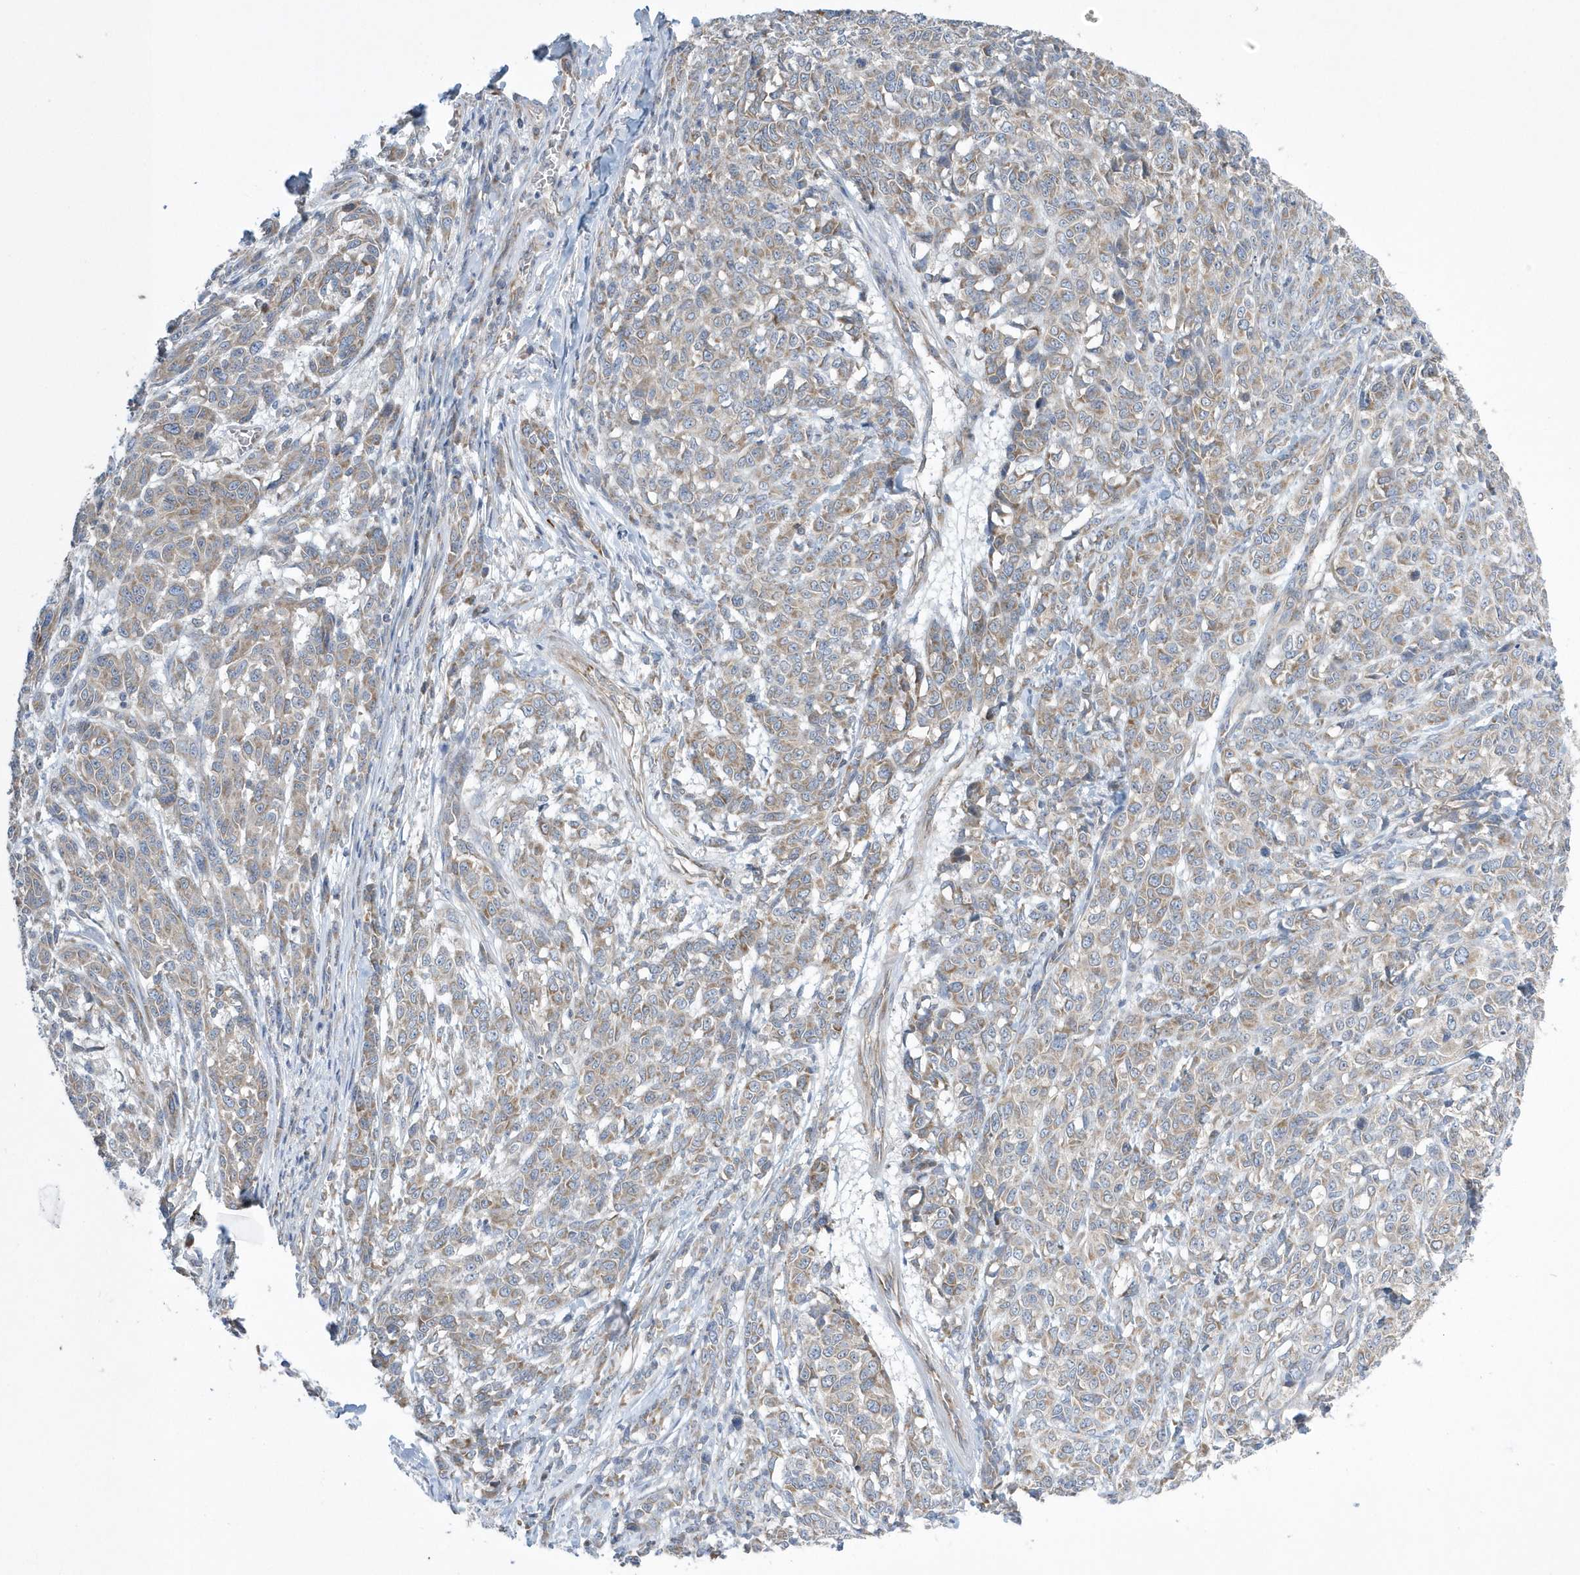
{"staining": {"intensity": "moderate", "quantity": "25%-75%", "location": "cytoplasmic/membranous"}, "tissue": "melanoma", "cell_type": "Tumor cells", "image_type": "cancer", "snomed": [{"axis": "morphology", "description": "Malignant melanoma, NOS"}, {"axis": "topography", "description": "Skin"}], "caption": "A brown stain shows moderate cytoplasmic/membranous expression of a protein in malignant melanoma tumor cells.", "gene": "SPATA5", "patient": {"sex": "male", "age": 49}}